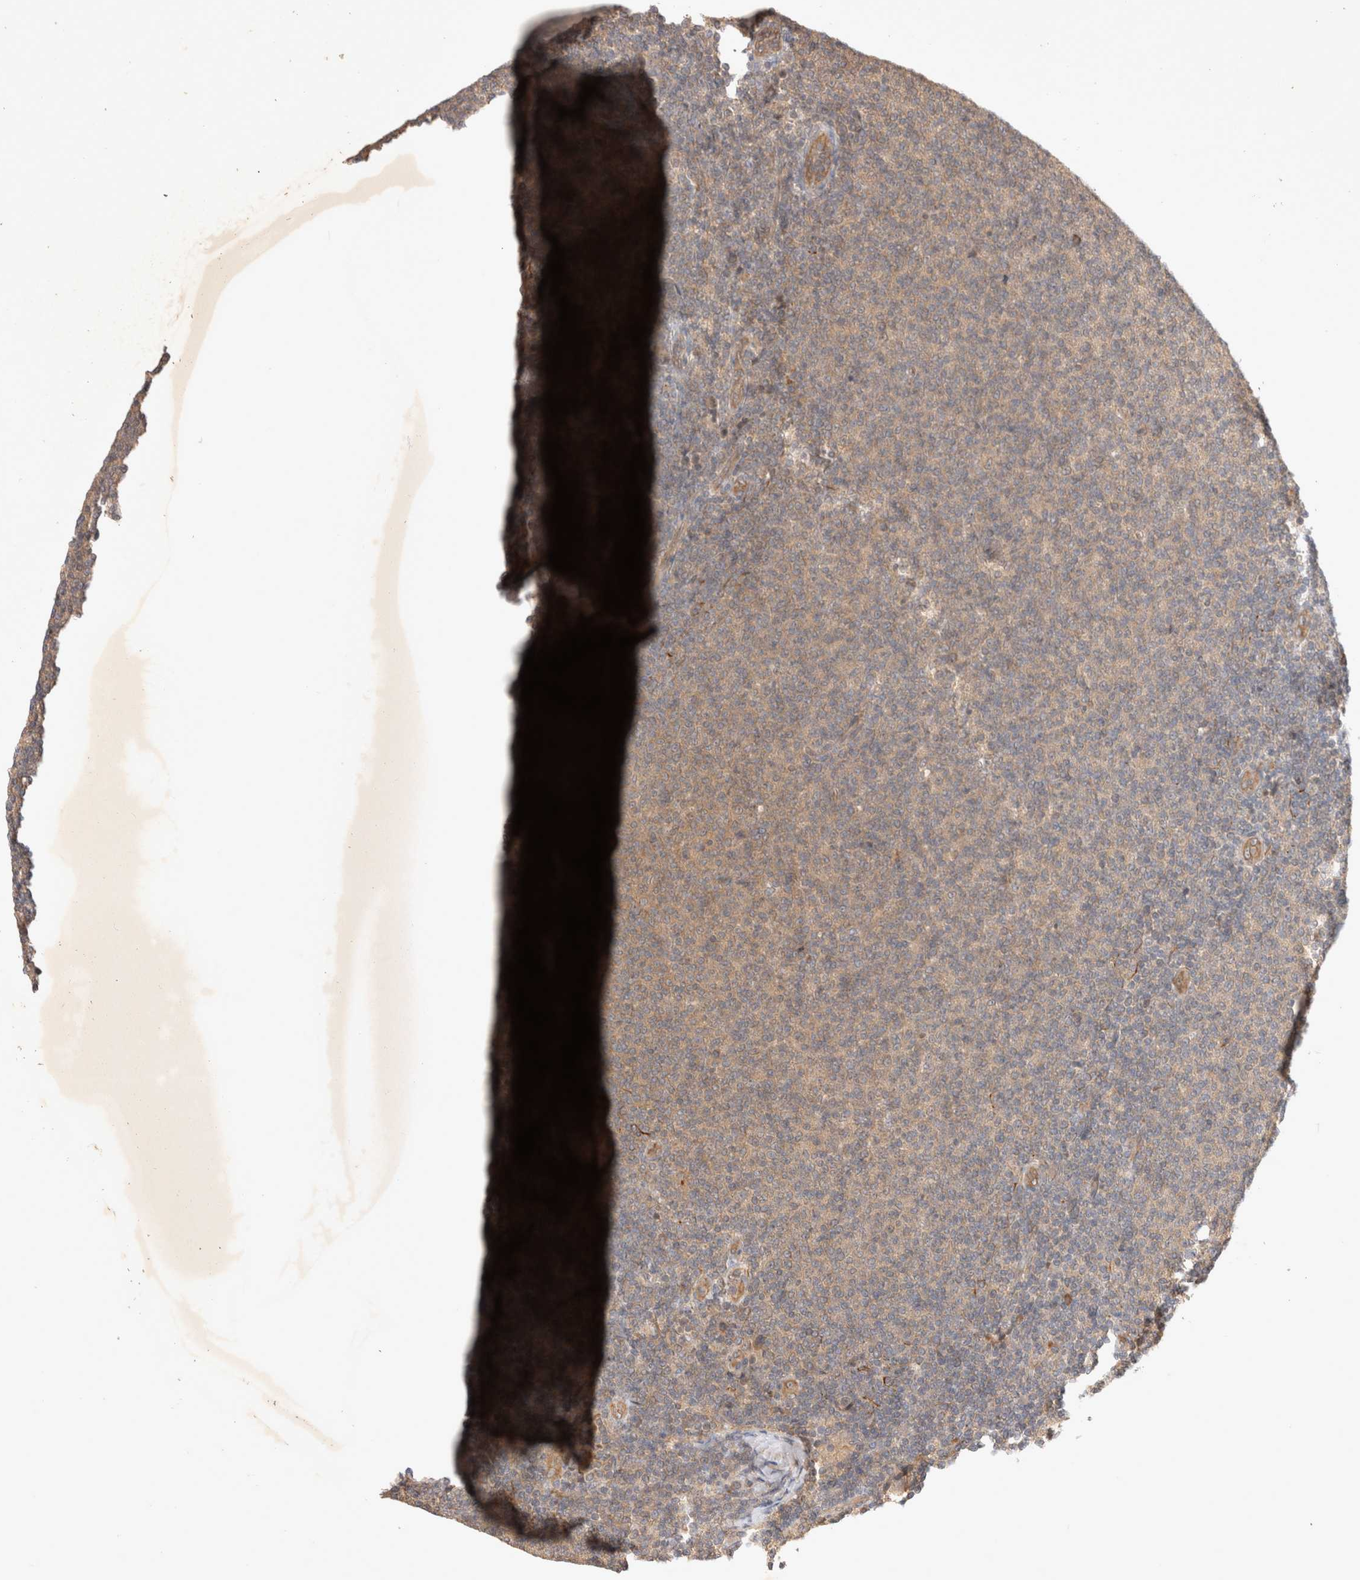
{"staining": {"intensity": "weak", "quantity": ">75%", "location": "cytoplasmic/membranous"}, "tissue": "lymphoma", "cell_type": "Tumor cells", "image_type": "cancer", "snomed": [{"axis": "morphology", "description": "Malignant lymphoma, non-Hodgkin's type, Low grade"}, {"axis": "topography", "description": "Lymph node"}], "caption": "Immunohistochemistry staining of lymphoma, which reveals low levels of weak cytoplasmic/membranous positivity in approximately >75% of tumor cells indicating weak cytoplasmic/membranous protein expression. The staining was performed using DAB (brown) for protein detection and nuclei were counterstained in hematoxylin (blue).", "gene": "YES1", "patient": {"sex": "male", "age": 66}}